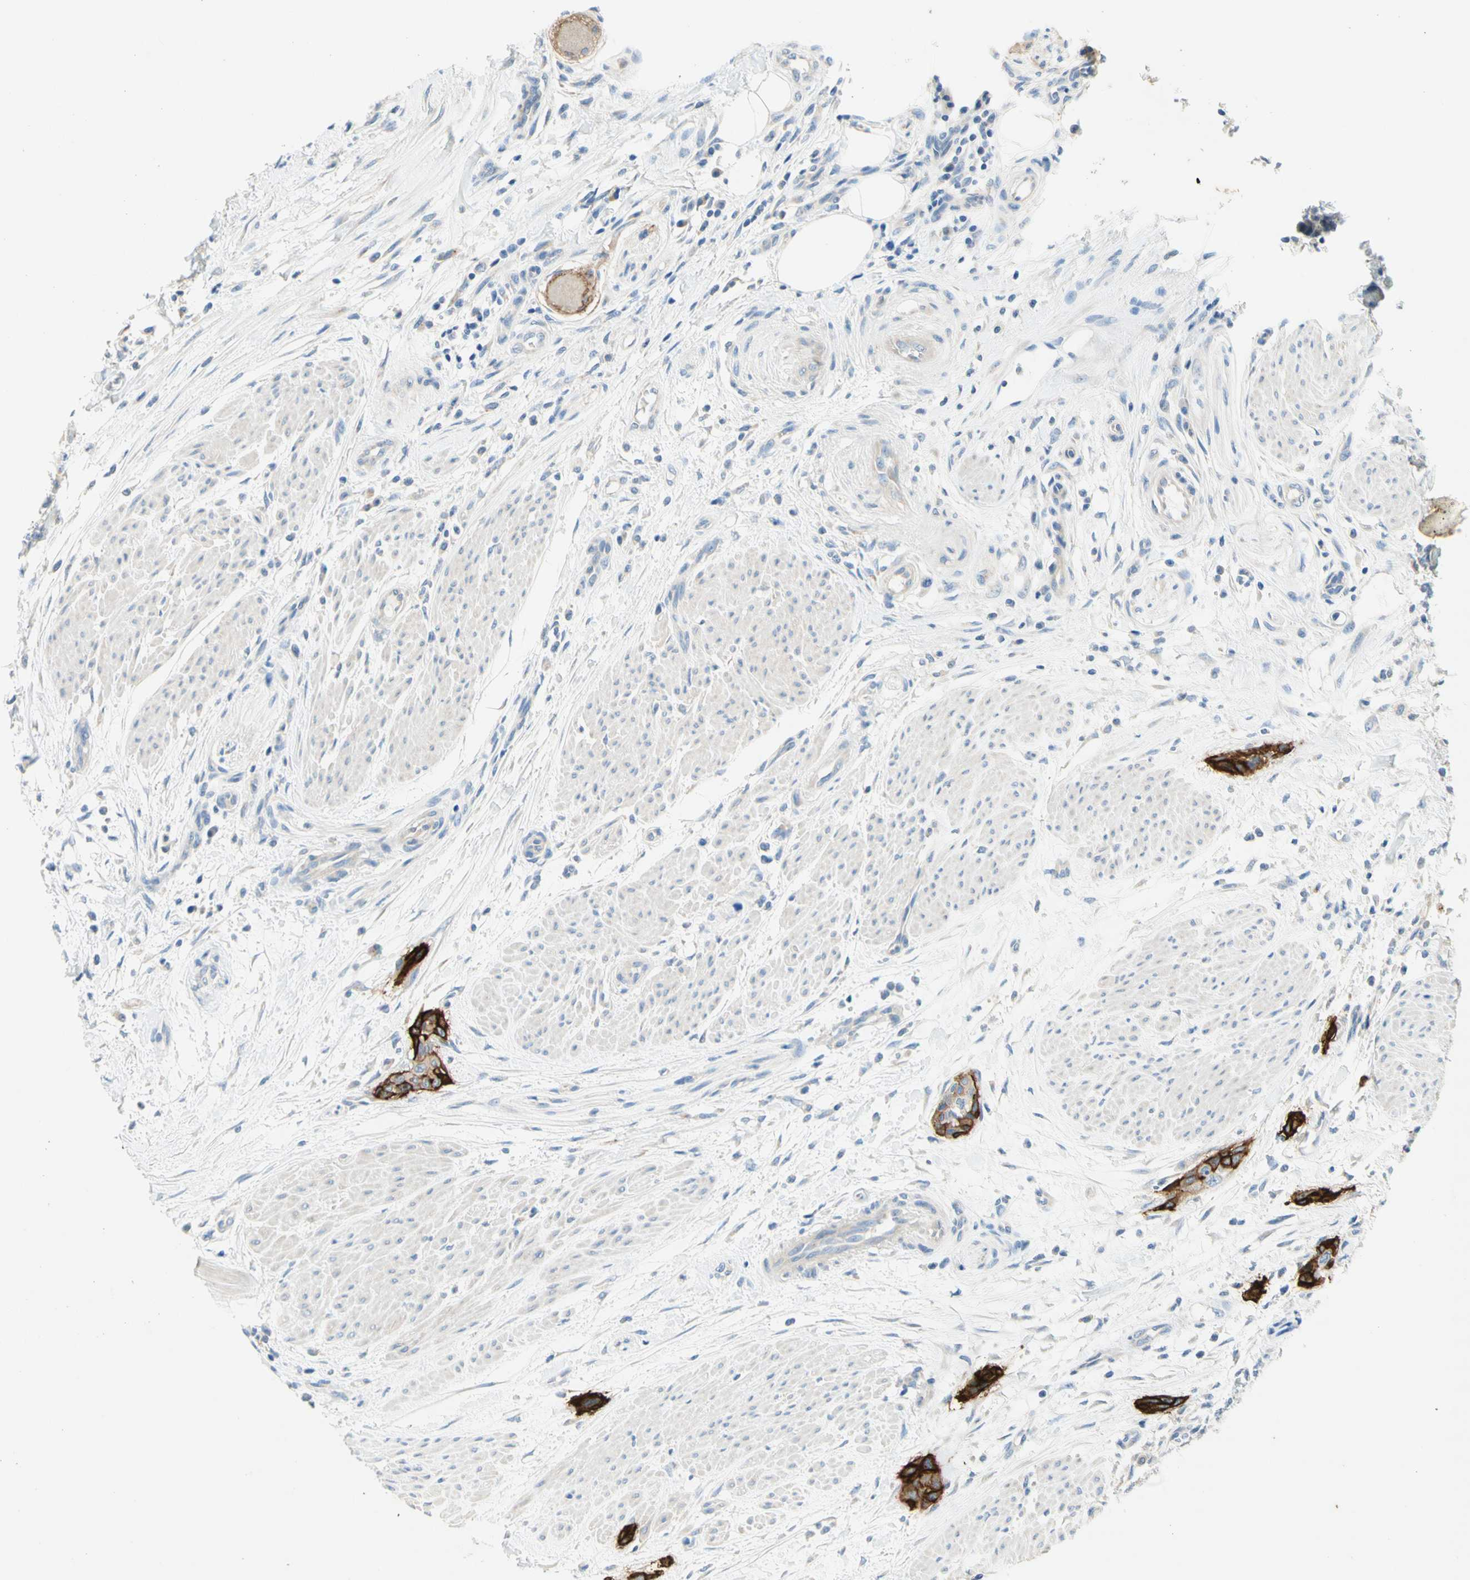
{"staining": {"intensity": "strong", "quantity": ">75%", "location": "cytoplasmic/membranous"}, "tissue": "urothelial cancer", "cell_type": "Tumor cells", "image_type": "cancer", "snomed": [{"axis": "morphology", "description": "Urothelial carcinoma, High grade"}, {"axis": "topography", "description": "Urinary bladder"}], "caption": "Urothelial cancer stained for a protein reveals strong cytoplasmic/membranous positivity in tumor cells.", "gene": "F3", "patient": {"sex": "male", "age": 35}}